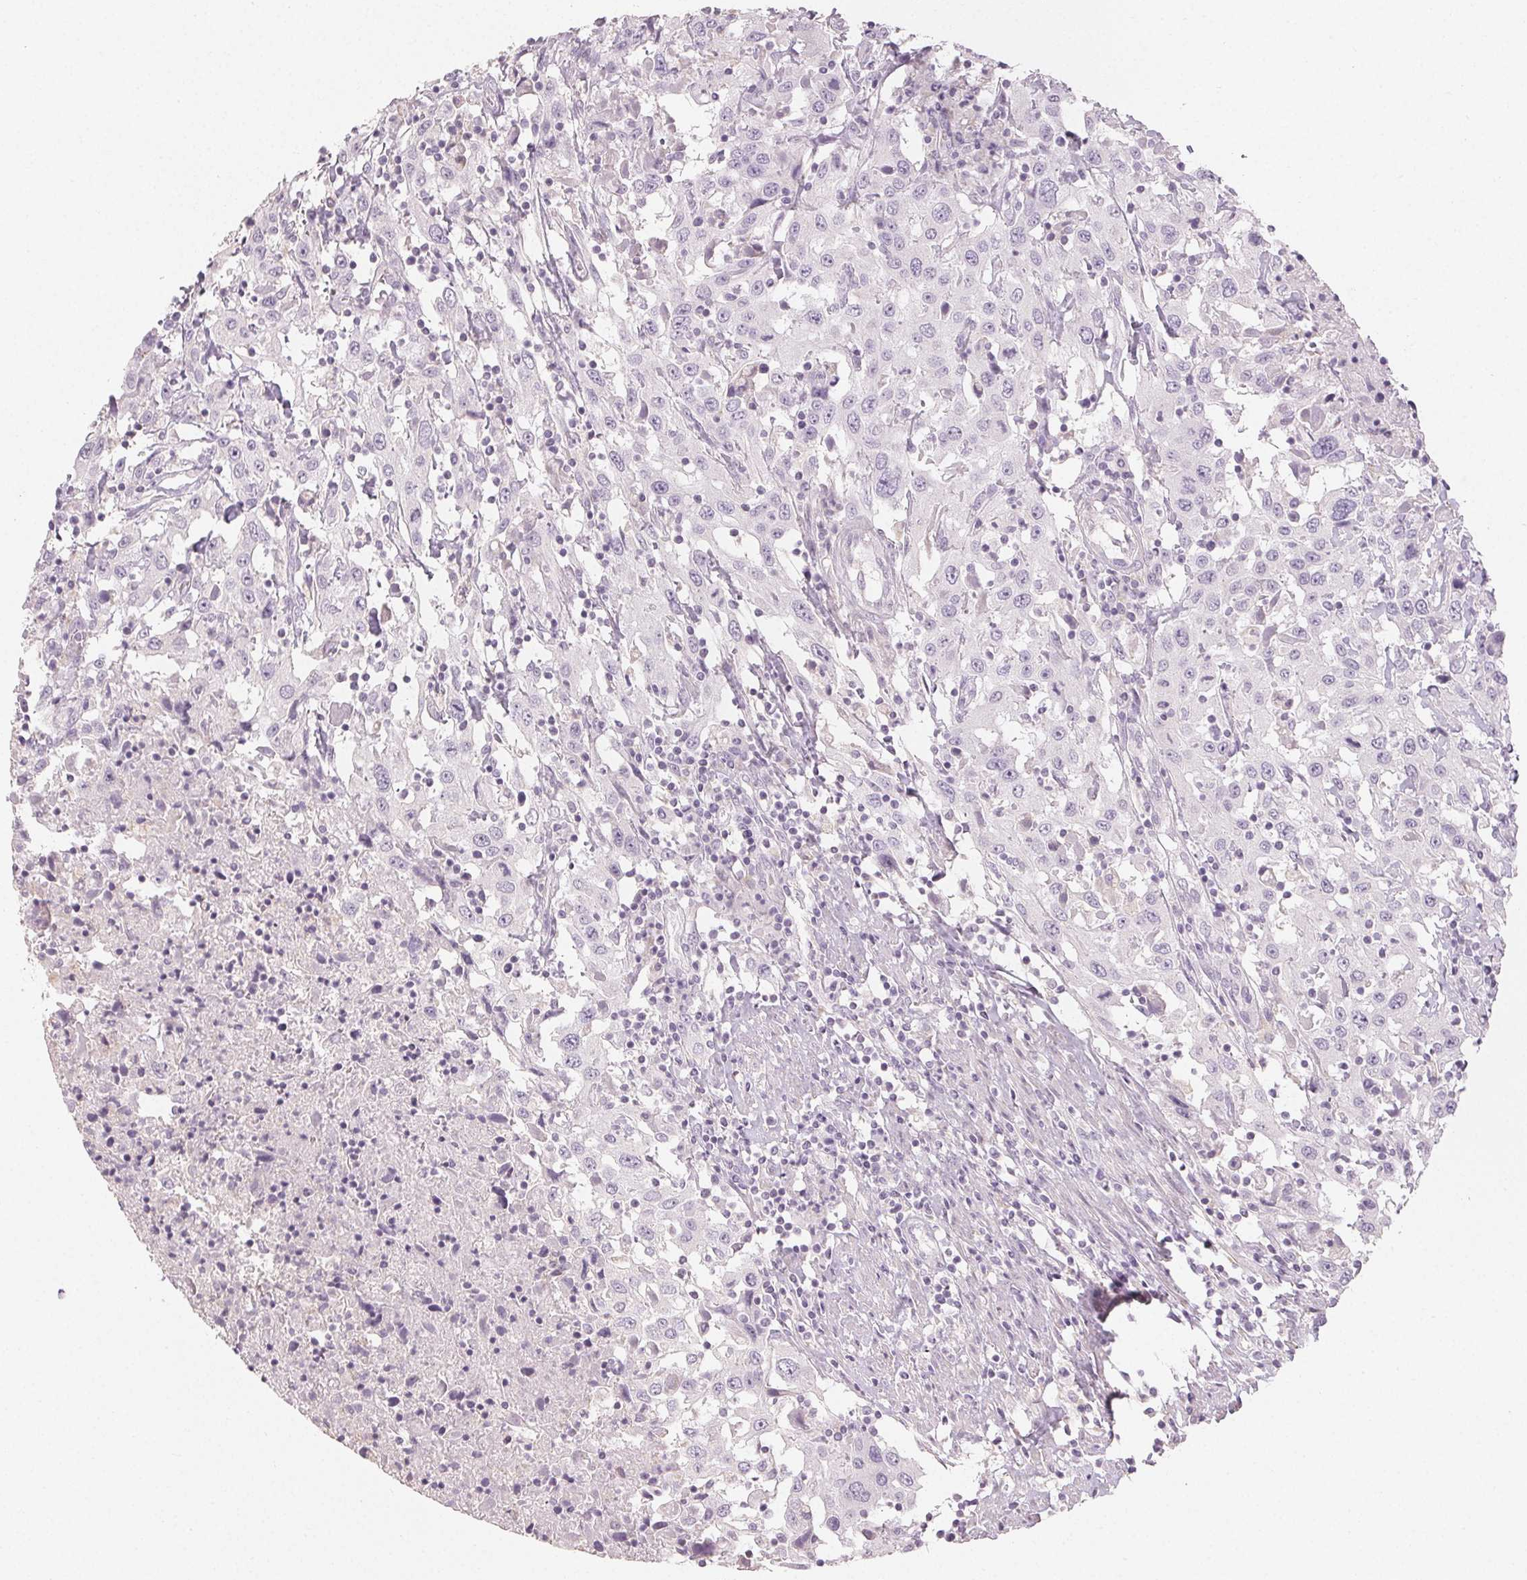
{"staining": {"intensity": "negative", "quantity": "none", "location": "none"}, "tissue": "urothelial cancer", "cell_type": "Tumor cells", "image_type": "cancer", "snomed": [{"axis": "morphology", "description": "Urothelial carcinoma, High grade"}, {"axis": "topography", "description": "Urinary bladder"}], "caption": "Immunohistochemistry photomicrograph of urothelial carcinoma (high-grade) stained for a protein (brown), which displays no expression in tumor cells.", "gene": "LVRN", "patient": {"sex": "male", "age": 61}}